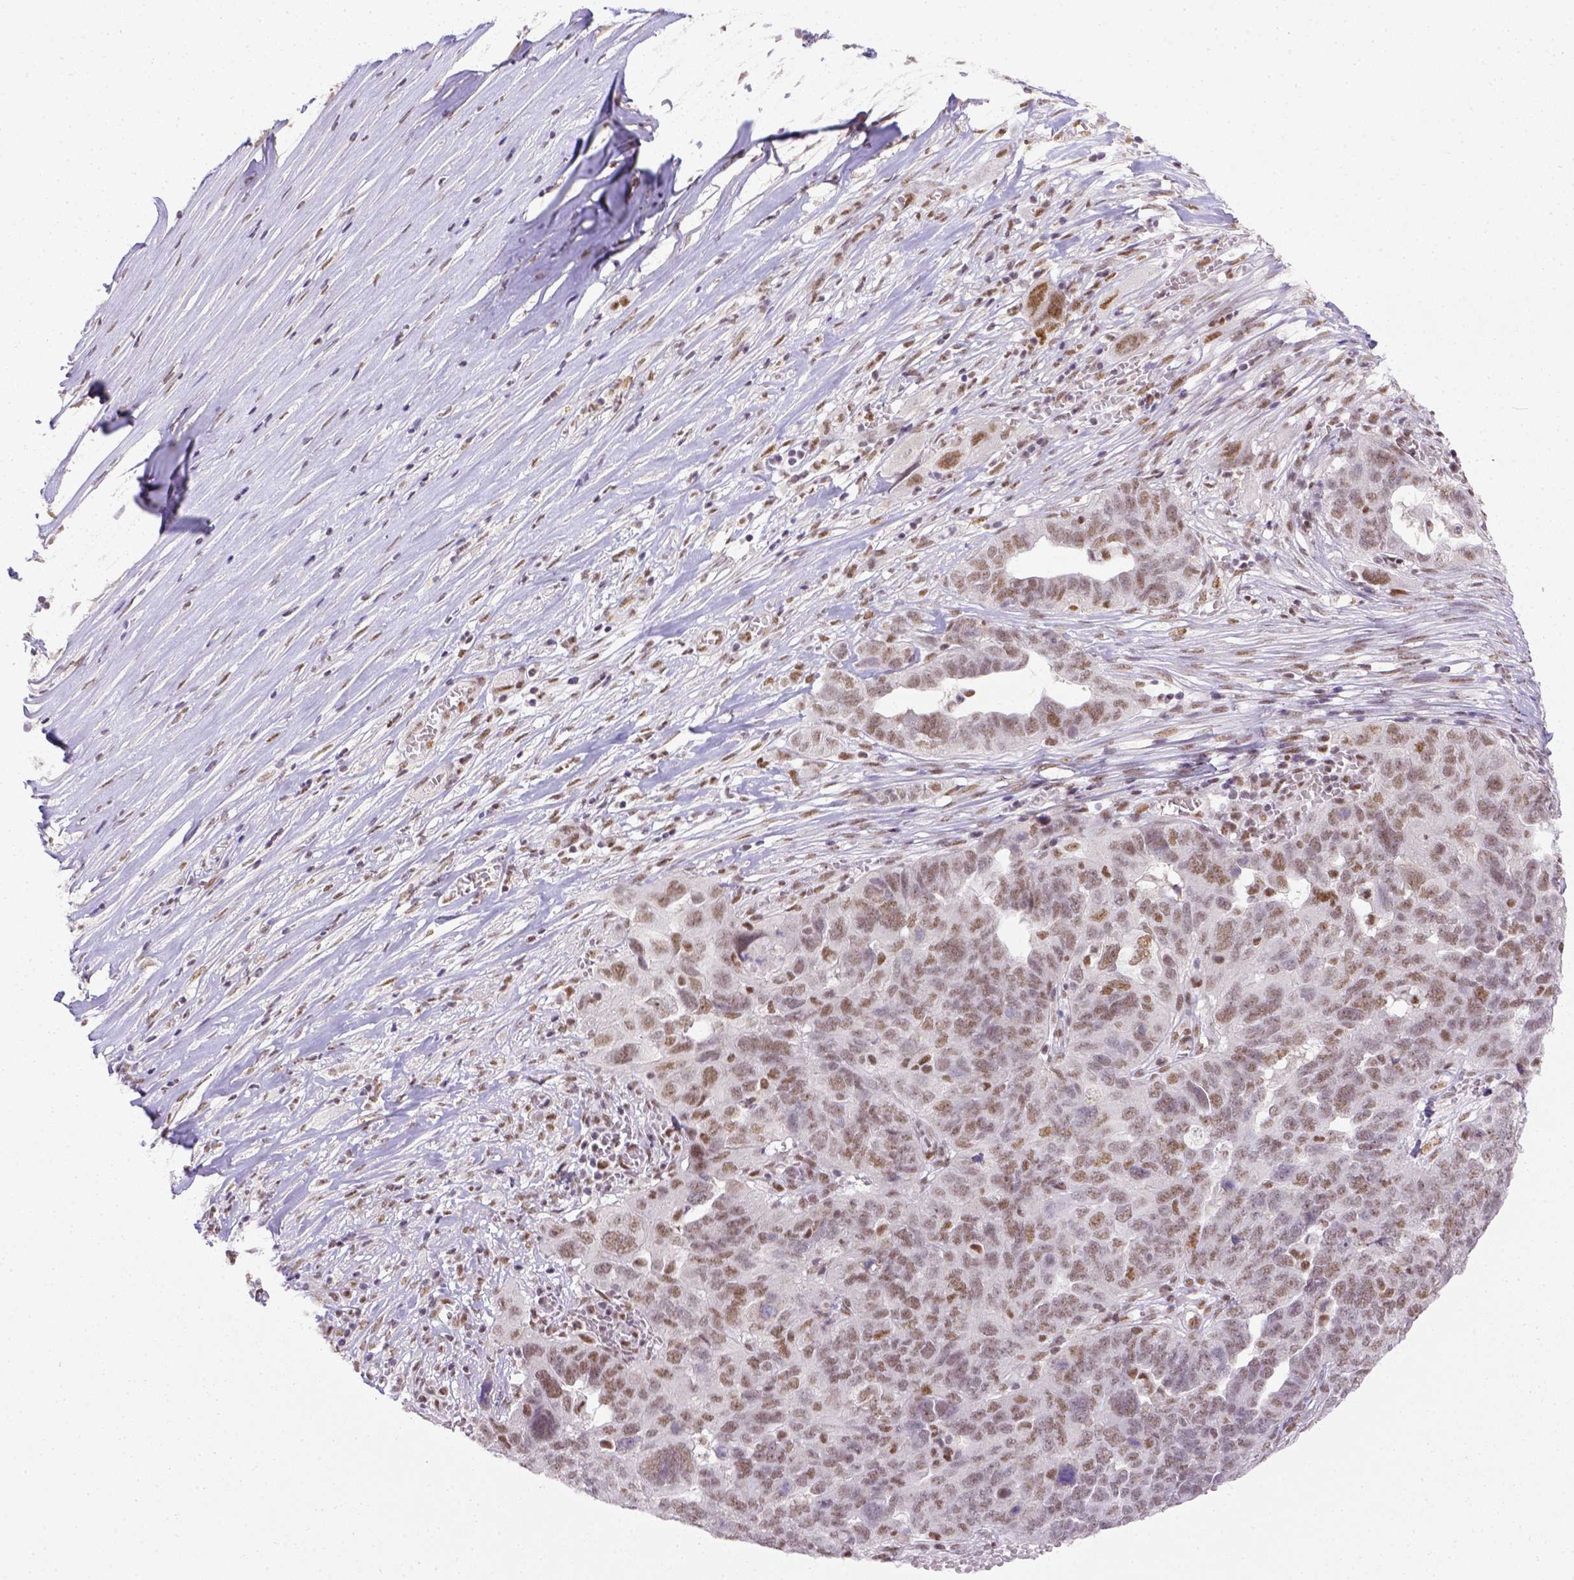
{"staining": {"intensity": "moderate", "quantity": ">75%", "location": "nuclear"}, "tissue": "ovarian cancer", "cell_type": "Tumor cells", "image_type": "cancer", "snomed": [{"axis": "morphology", "description": "Carcinoma, endometroid"}, {"axis": "topography", "description": "Soft tissue"}, {"axis": "topography", "description": "Ovary"}], "caption": "Protein analysis of endometroid carcinoma (ovarian) tissue demonstrates moderate nuclear staining in approximately >75% of tumor cells.", "gene": "ERCC1", "patient": {"sex": "female", "age": 52}}